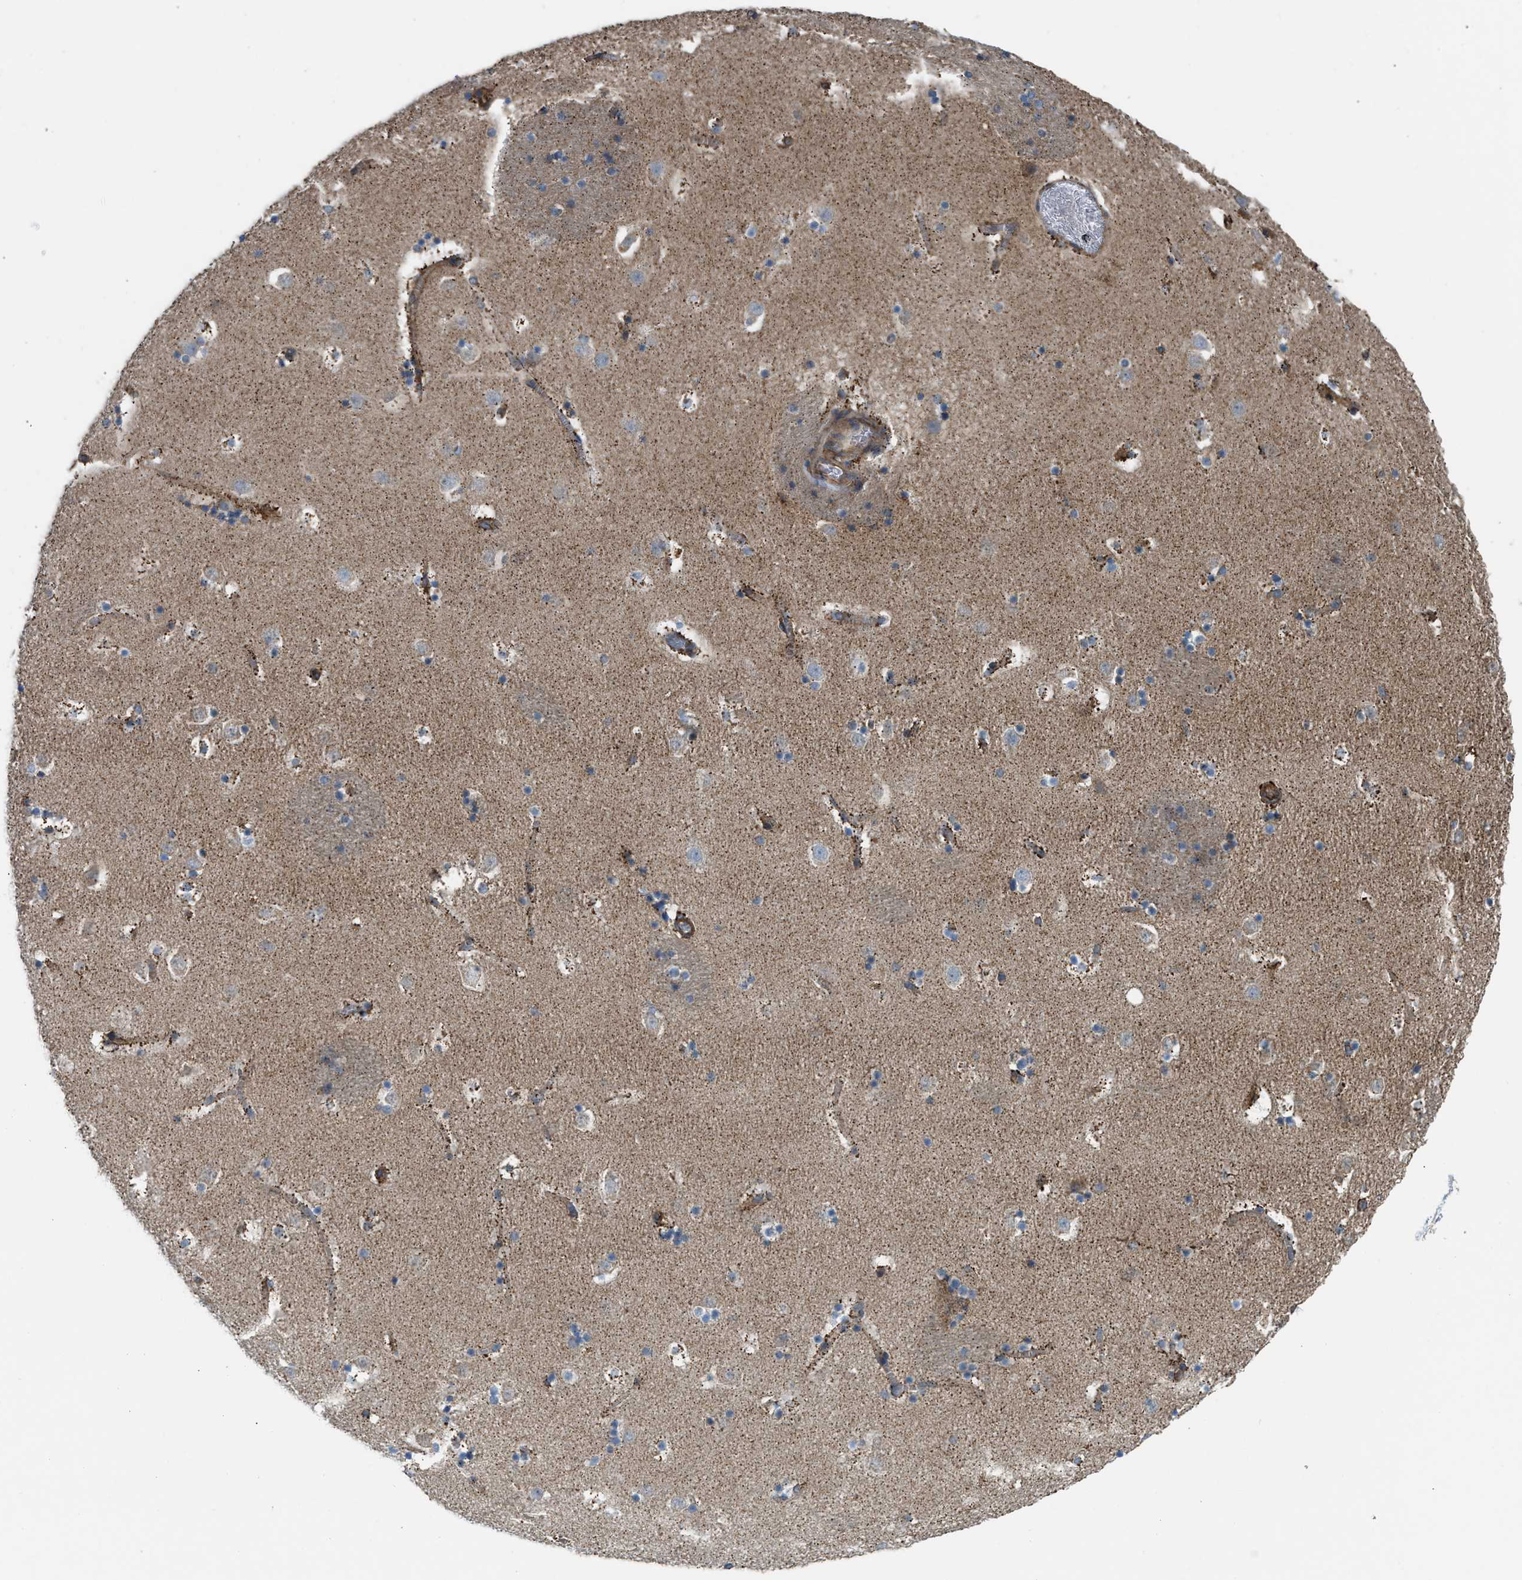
{"staining": {"intensity": "weak", "quantity": "25%-75%", "location": "cytoplasmic/membranous"}, "tissue": "caudate", "cell_type": "Glial cells", "image_type": "normal", "snomed": [{"axis": "morphology", "description": "Normal tissue, NOS"}, {"axis": "topography", "description": "Lateral ventricle wall"}], "caption": "Brown immunohistochemical staining in unremarkable human caudate demonstrates weak cytoplasmic/membranous staining in approximately 25%-75% of glial cells. (brown staining indicates protein expression, while blue staining denotes nuclei).", "gene": "SLC10A3", "patient": {"sex": "male", "age": 45}}